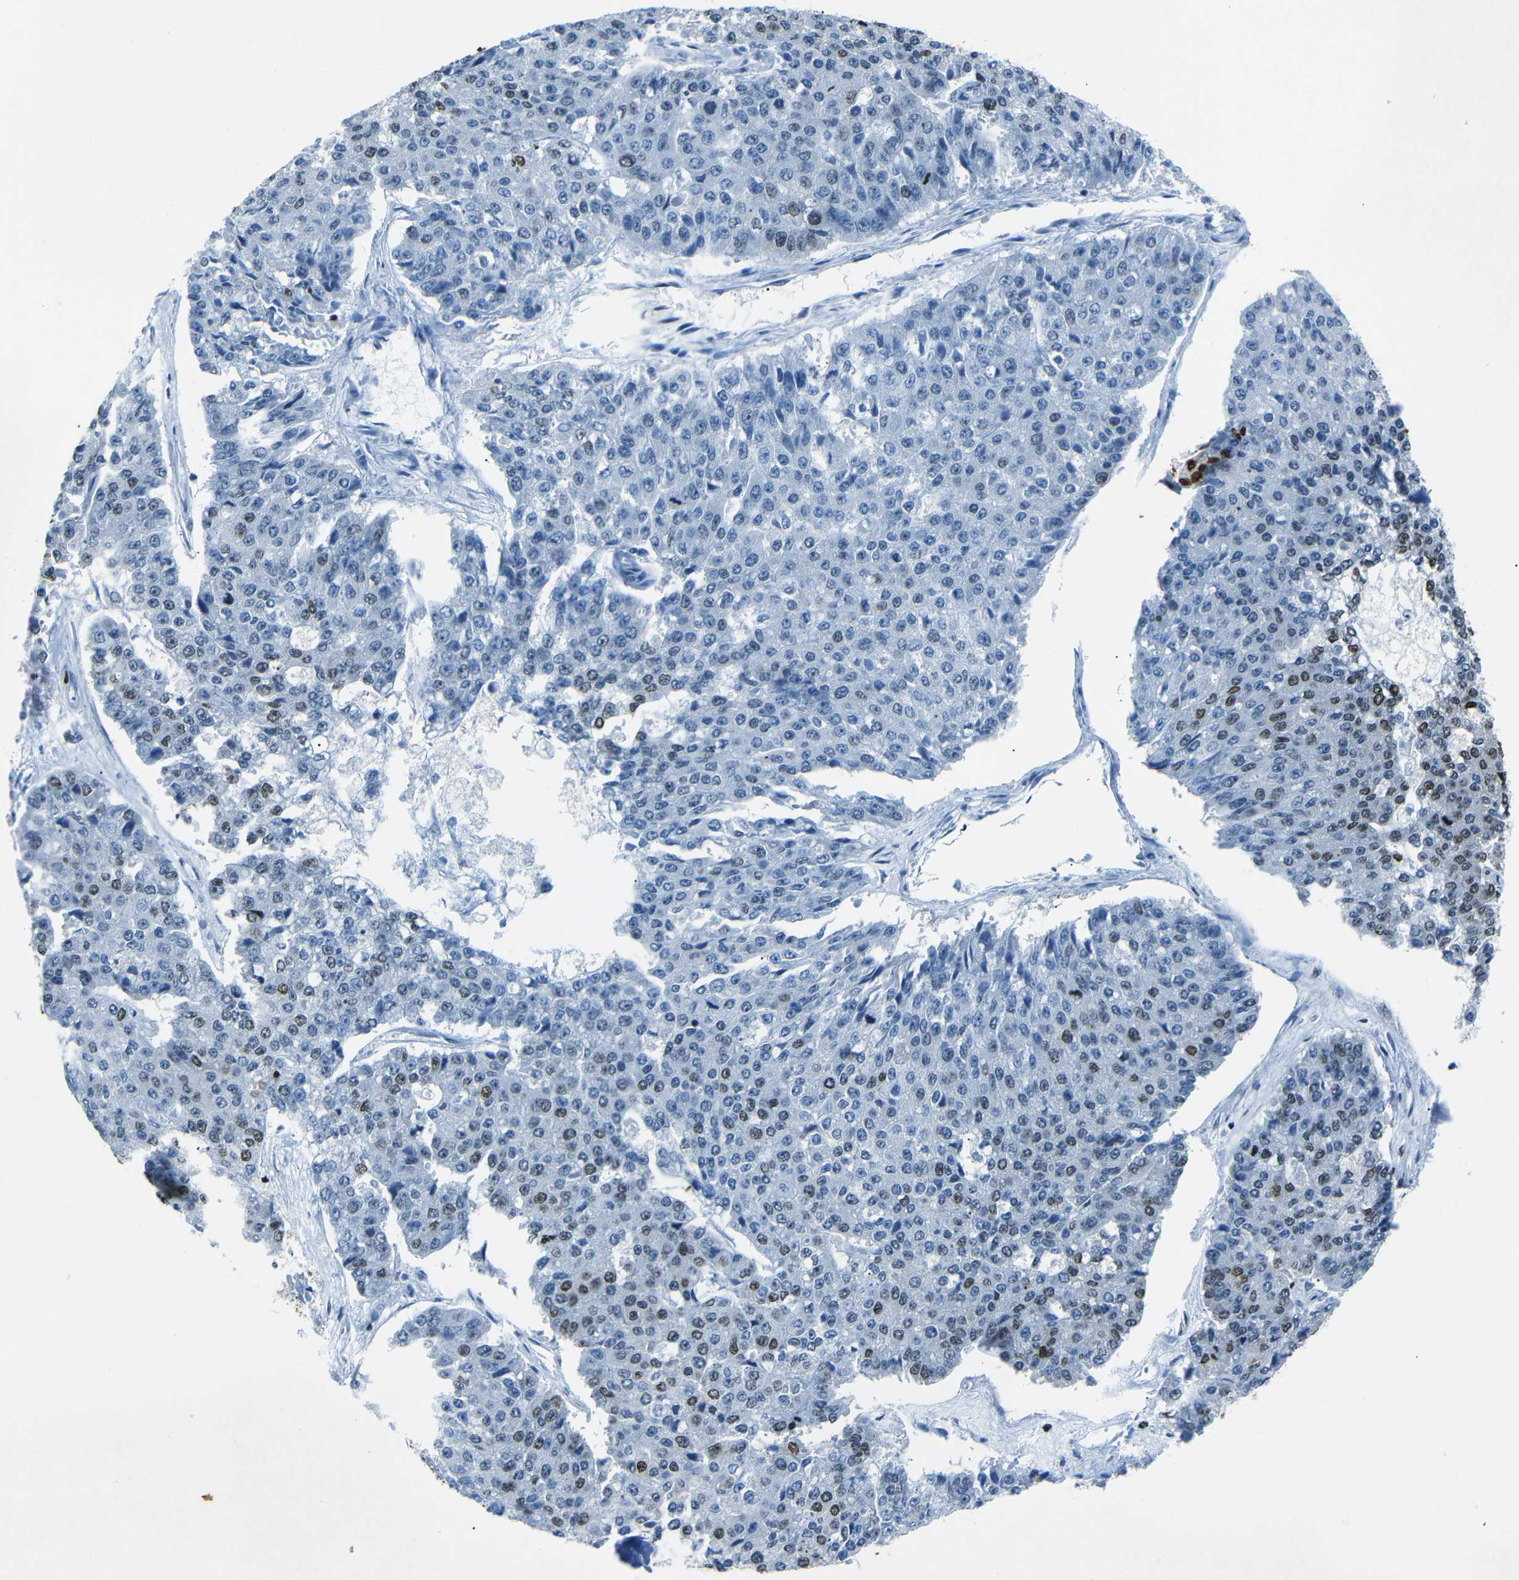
{"staining": {"intensity": "strong", "quantity": "<25%", "location": "nuclear"}, "tissue": "pancreatic cancer", "cell_type": "Tumor cells", "image_type": "cancer", "snomed": [{"axis": "morphology", "description": "Adenocarcinoma, NOS"}, {"axis": "topography", "description": "Pancreas"}], "caption": "About <25% of tumor cells in human pancreatic cancer (adenocarcinoma) display strong nuclear protein expression as visualized by brown immunohistochemical staining.", "gene": "HMGN1", "patient": {"sex": "male", "age": 50}}